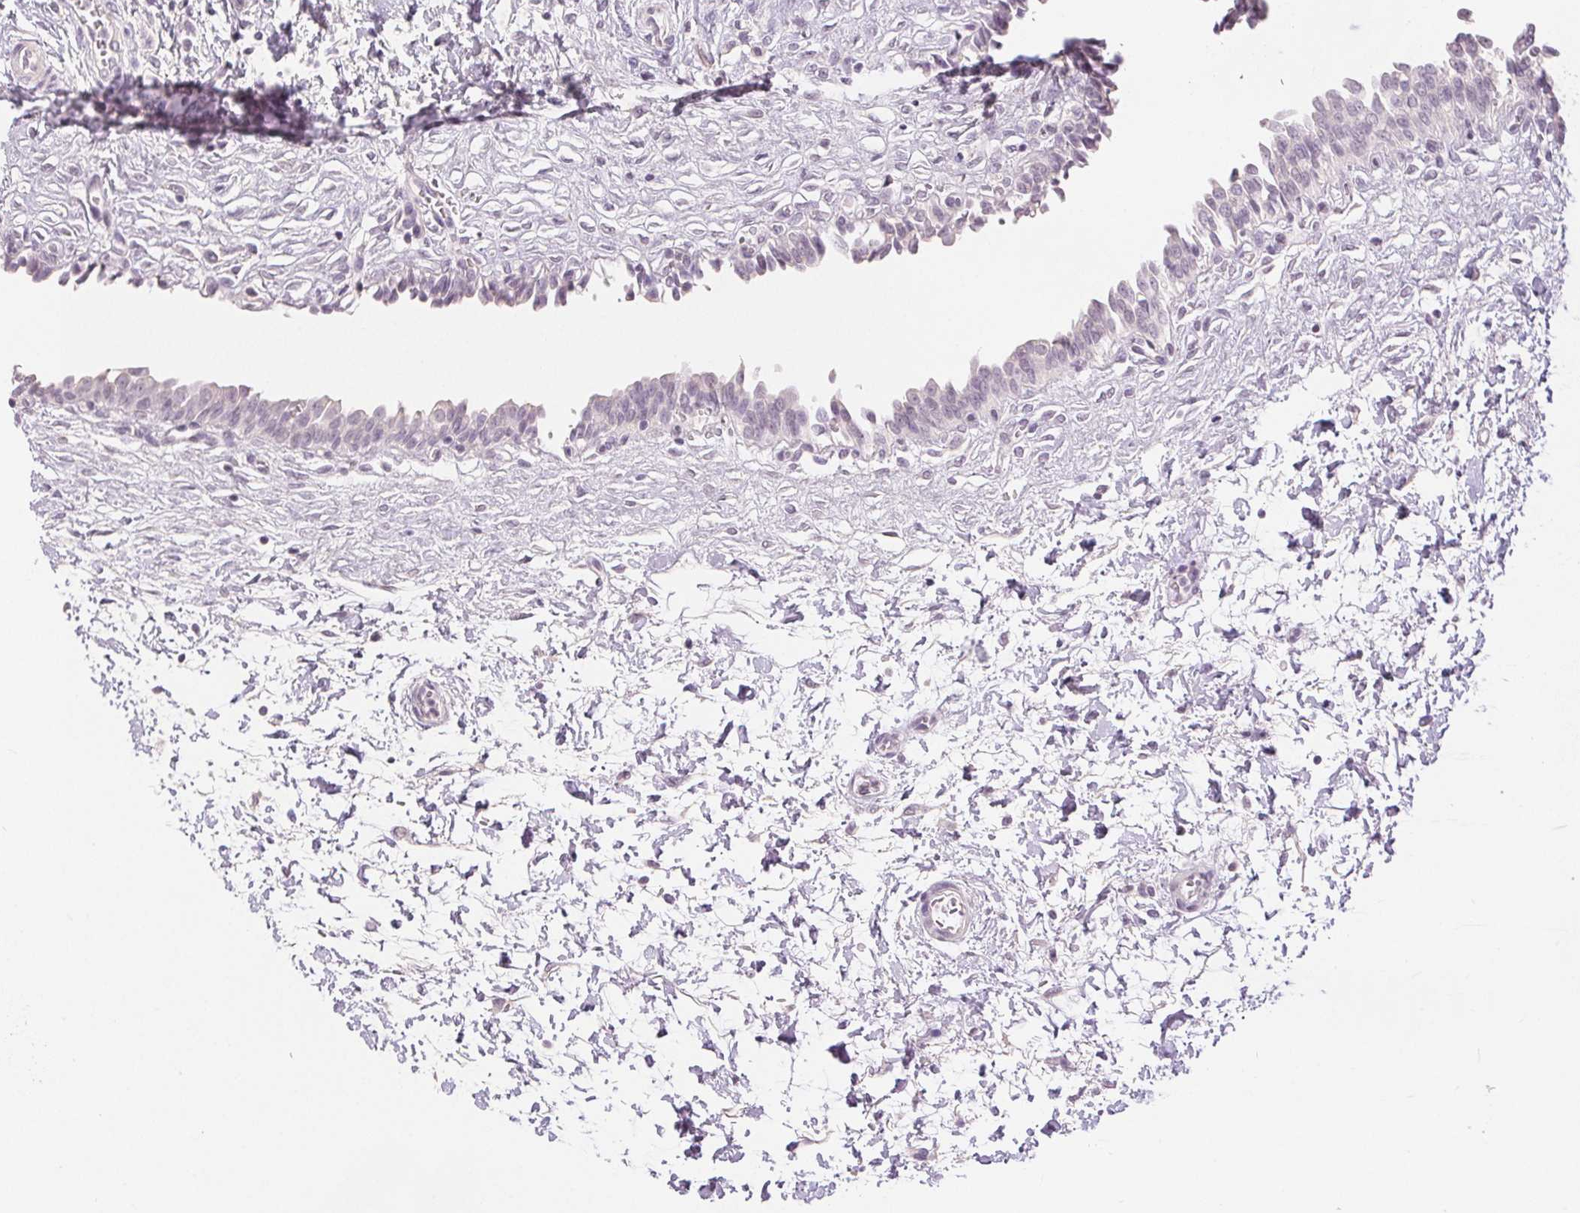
{"staining": {"intensity": "negative", "quantity": "none", "location": "none"}, "tissue": "urinary bladder", "cell_type": "Urothelial cells", "image_type": "normal", "snomed": [{"axis": "morphology", "description": "Normal tissue, NOS"}, {"axis": "topography", "description": "Urinary bladder"}], "caption": "This is an immunohistochemistry image of unremarkable urinary bladder. There is no staining in urothelial cells.", "gene": "SLC27A5", "patient": {"sex": "male", "age": 37}}